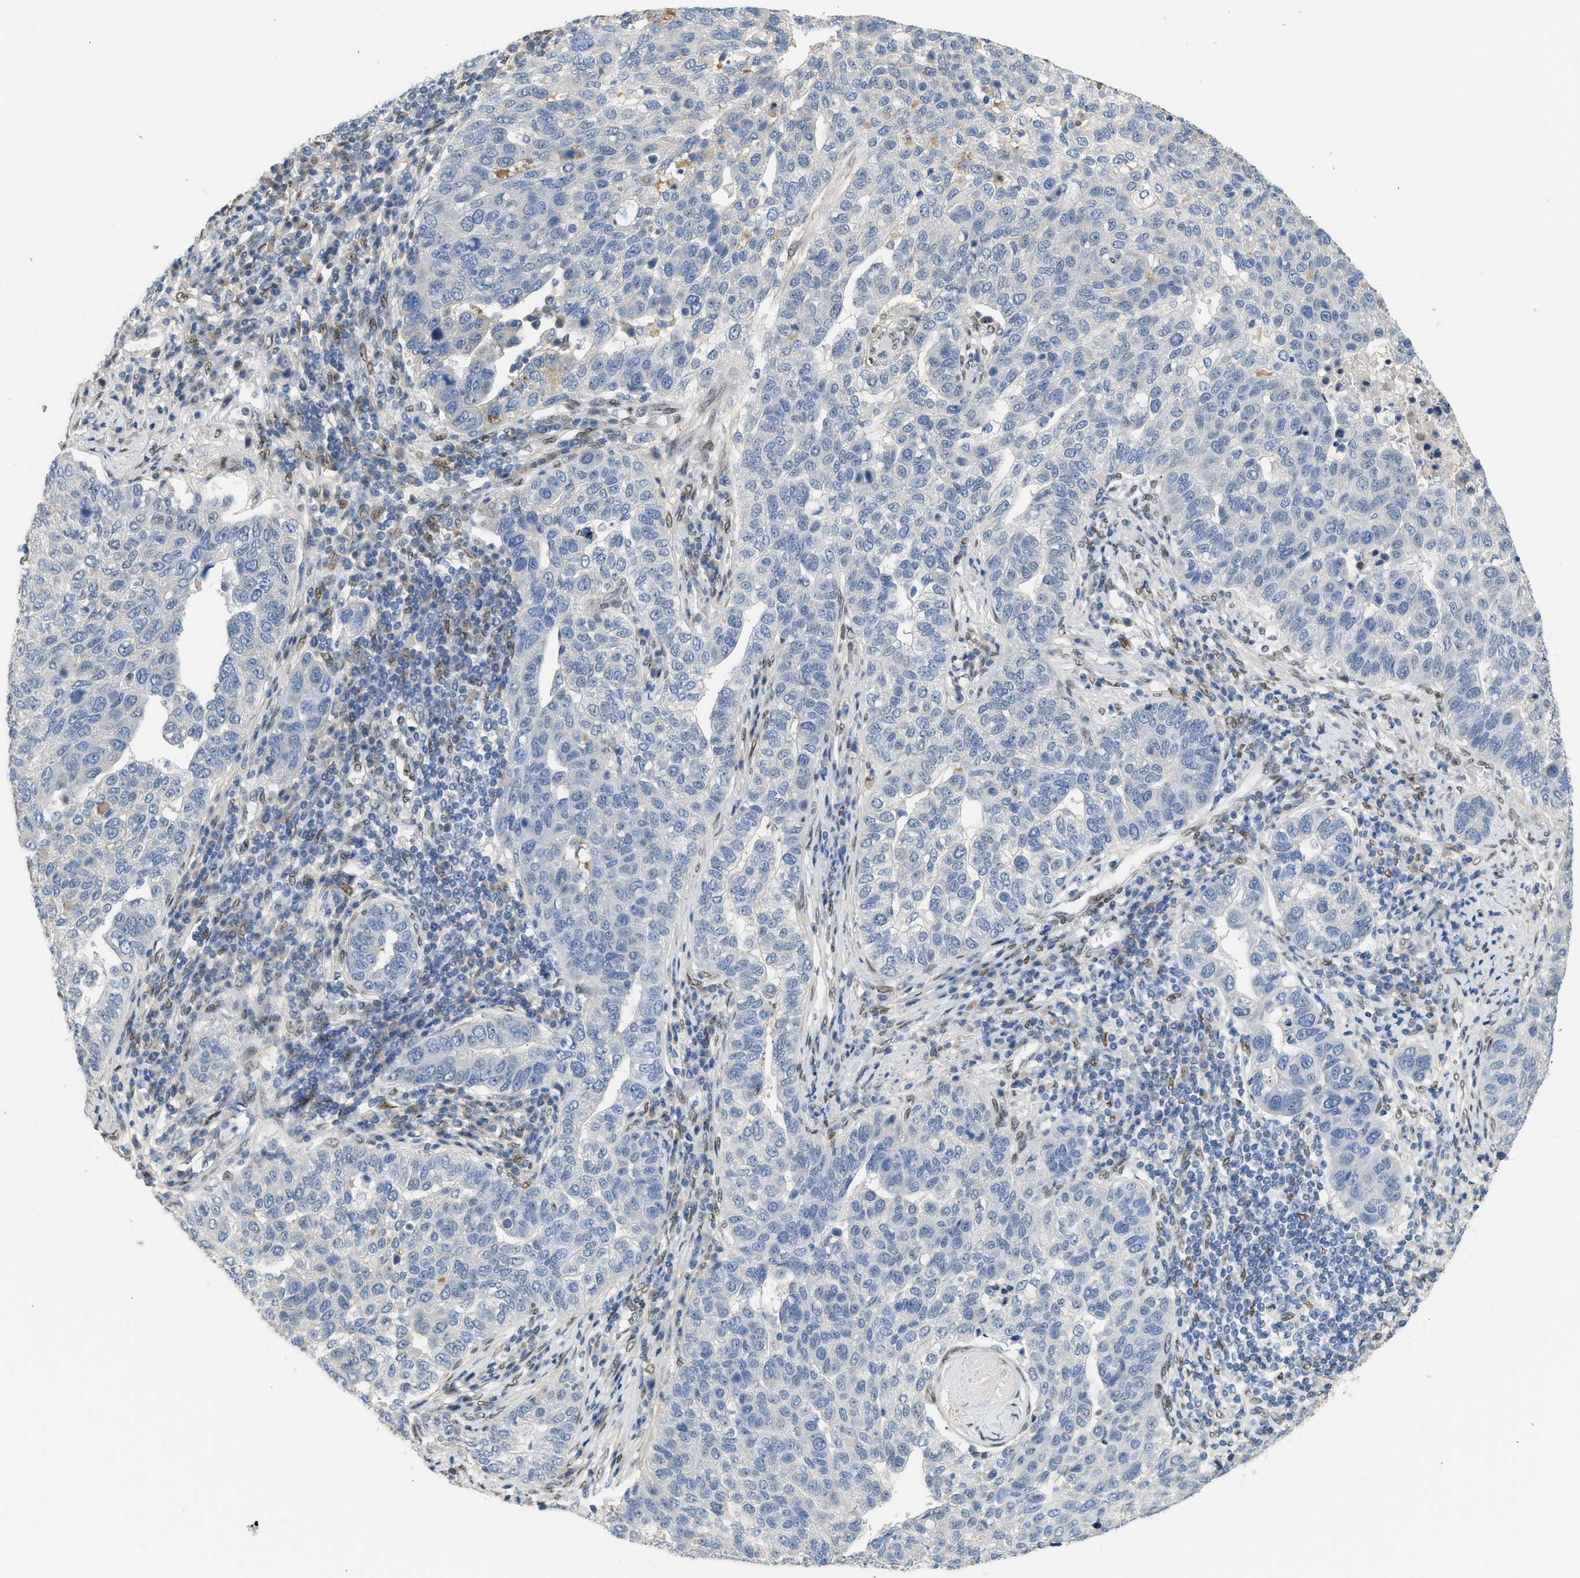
{"staining": {"intensity": "negative", "quantity": "none", "location": "none"}, "tissue": "pancreatic cancer", "cell_type": "Tumor cells", "image_type": "cancer", "snomed": [{"axis": "morphology", "description": "Adenocarcinoma, NOS"}, {"axis": "topography", "description": "Pancreas"}], "caption": "Human pancreatic adenocarcinoma stained for a protein using IHC exhibits no expression in tumor cells.", "gene": "ZBTB20", "patient": {"sex": "female", "age": 61}}